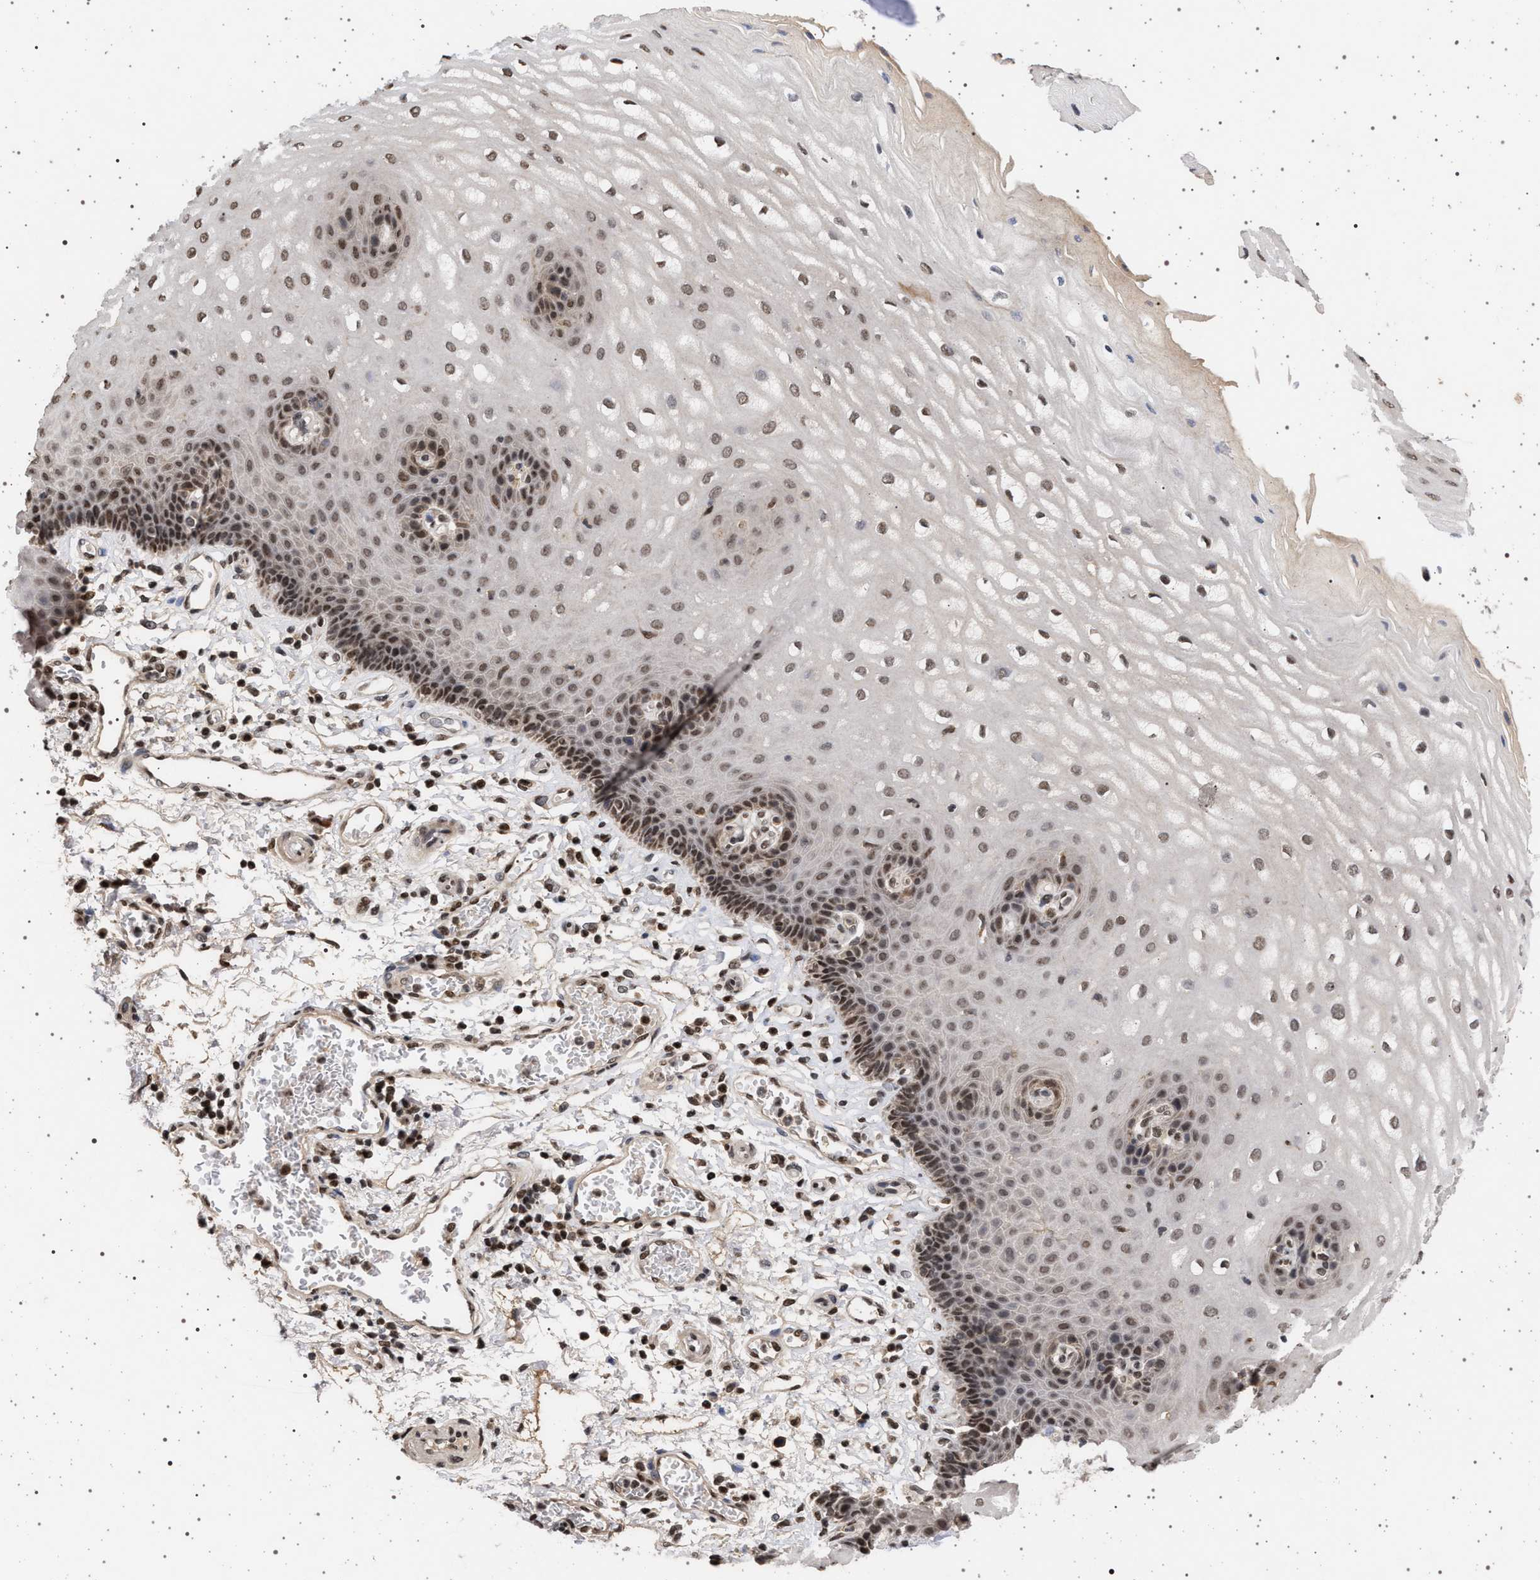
{"staining": {"intensity": "moderate", "quantity": "25%-75%", "location": "nuclear"}, "tissue": "esophagus", "cell_type": "Squamous epithelial cells", "image_type": "normal", "snomed": [{"axis": "morphology", "description": "Normal tissue, NOS"}, {"axis": "topography", "description": "Esophagus"}], "caption": "Esophagus was stained to show a protein in brown. There is medium levels of moderate nuclear expression in about 25%-75% of squamous epithelial cells. Nuclei are stained in blue.", "gene": "PHF12", "patient": {"sex": "male", "age": 54}}